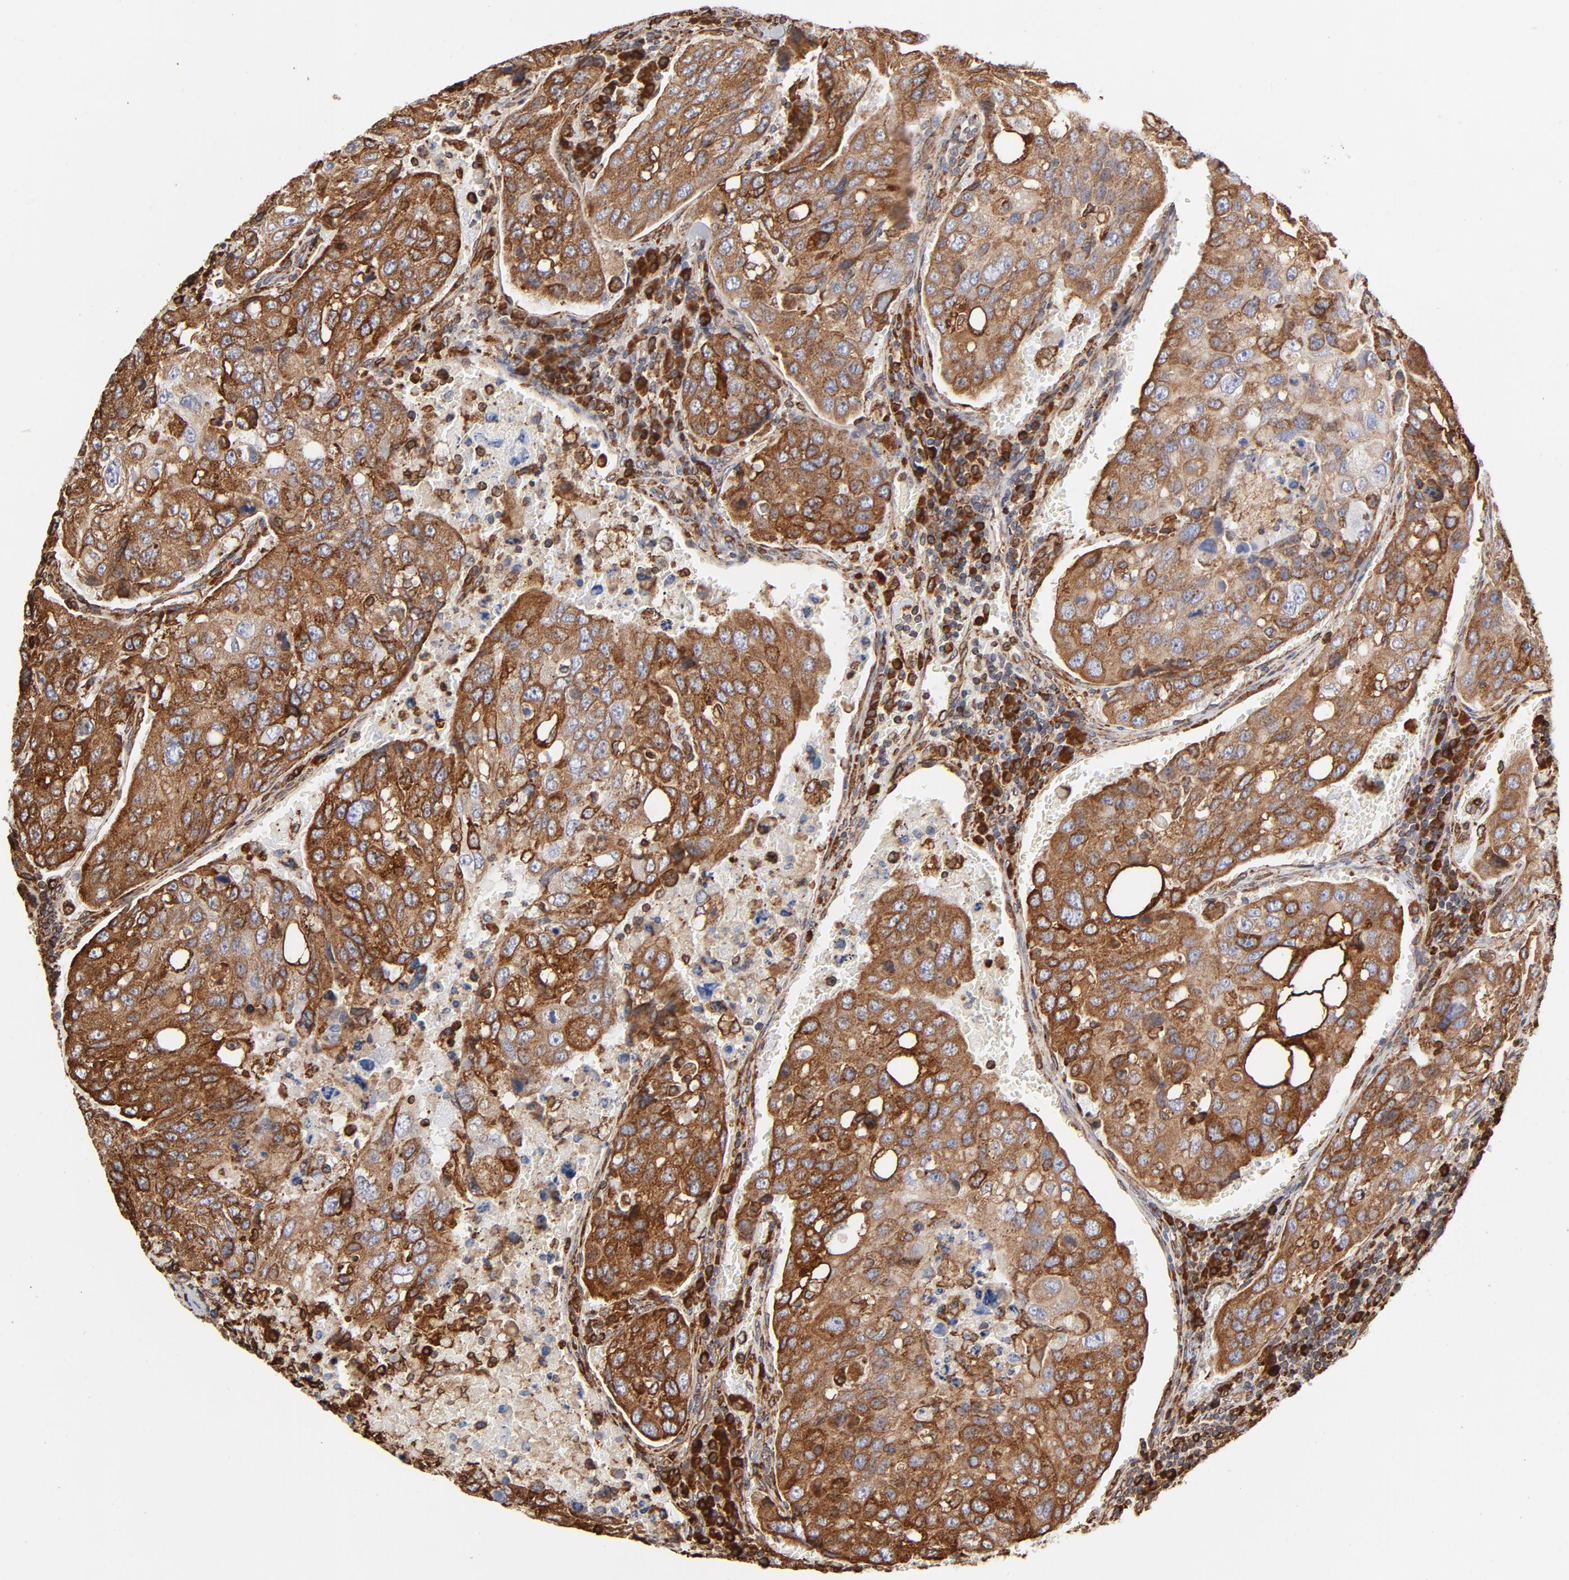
{"staining": {"intensity": "strong", "quantity": ">75%", "location": "cytoplasmic/membranous"}, "tissue": "urothelial cancer", "cell_type": "Tumor cells", "image_type": "cancer", "snomed": [{"axis": "morphology", "description": "Urothelial carcinoma, High grade"}, {"axis": "topography", "description": "Lymph node"}, {"axis": "topography", "description": "Urinary bladder"}], "caption": "Immunohistochemistry (IHC) photomicrograph of neoplastic tissue: human urothelial carcinoma (high-grade) stained using immunohistochemistry shows high levels of strong protein expression localized specifically in the cytoplasmic/membranous of tumor cells, appearing as a cytoplasmic/membranous brown color.", "gene": "CANX", "patient": {"sex": "male", "age": 51}}